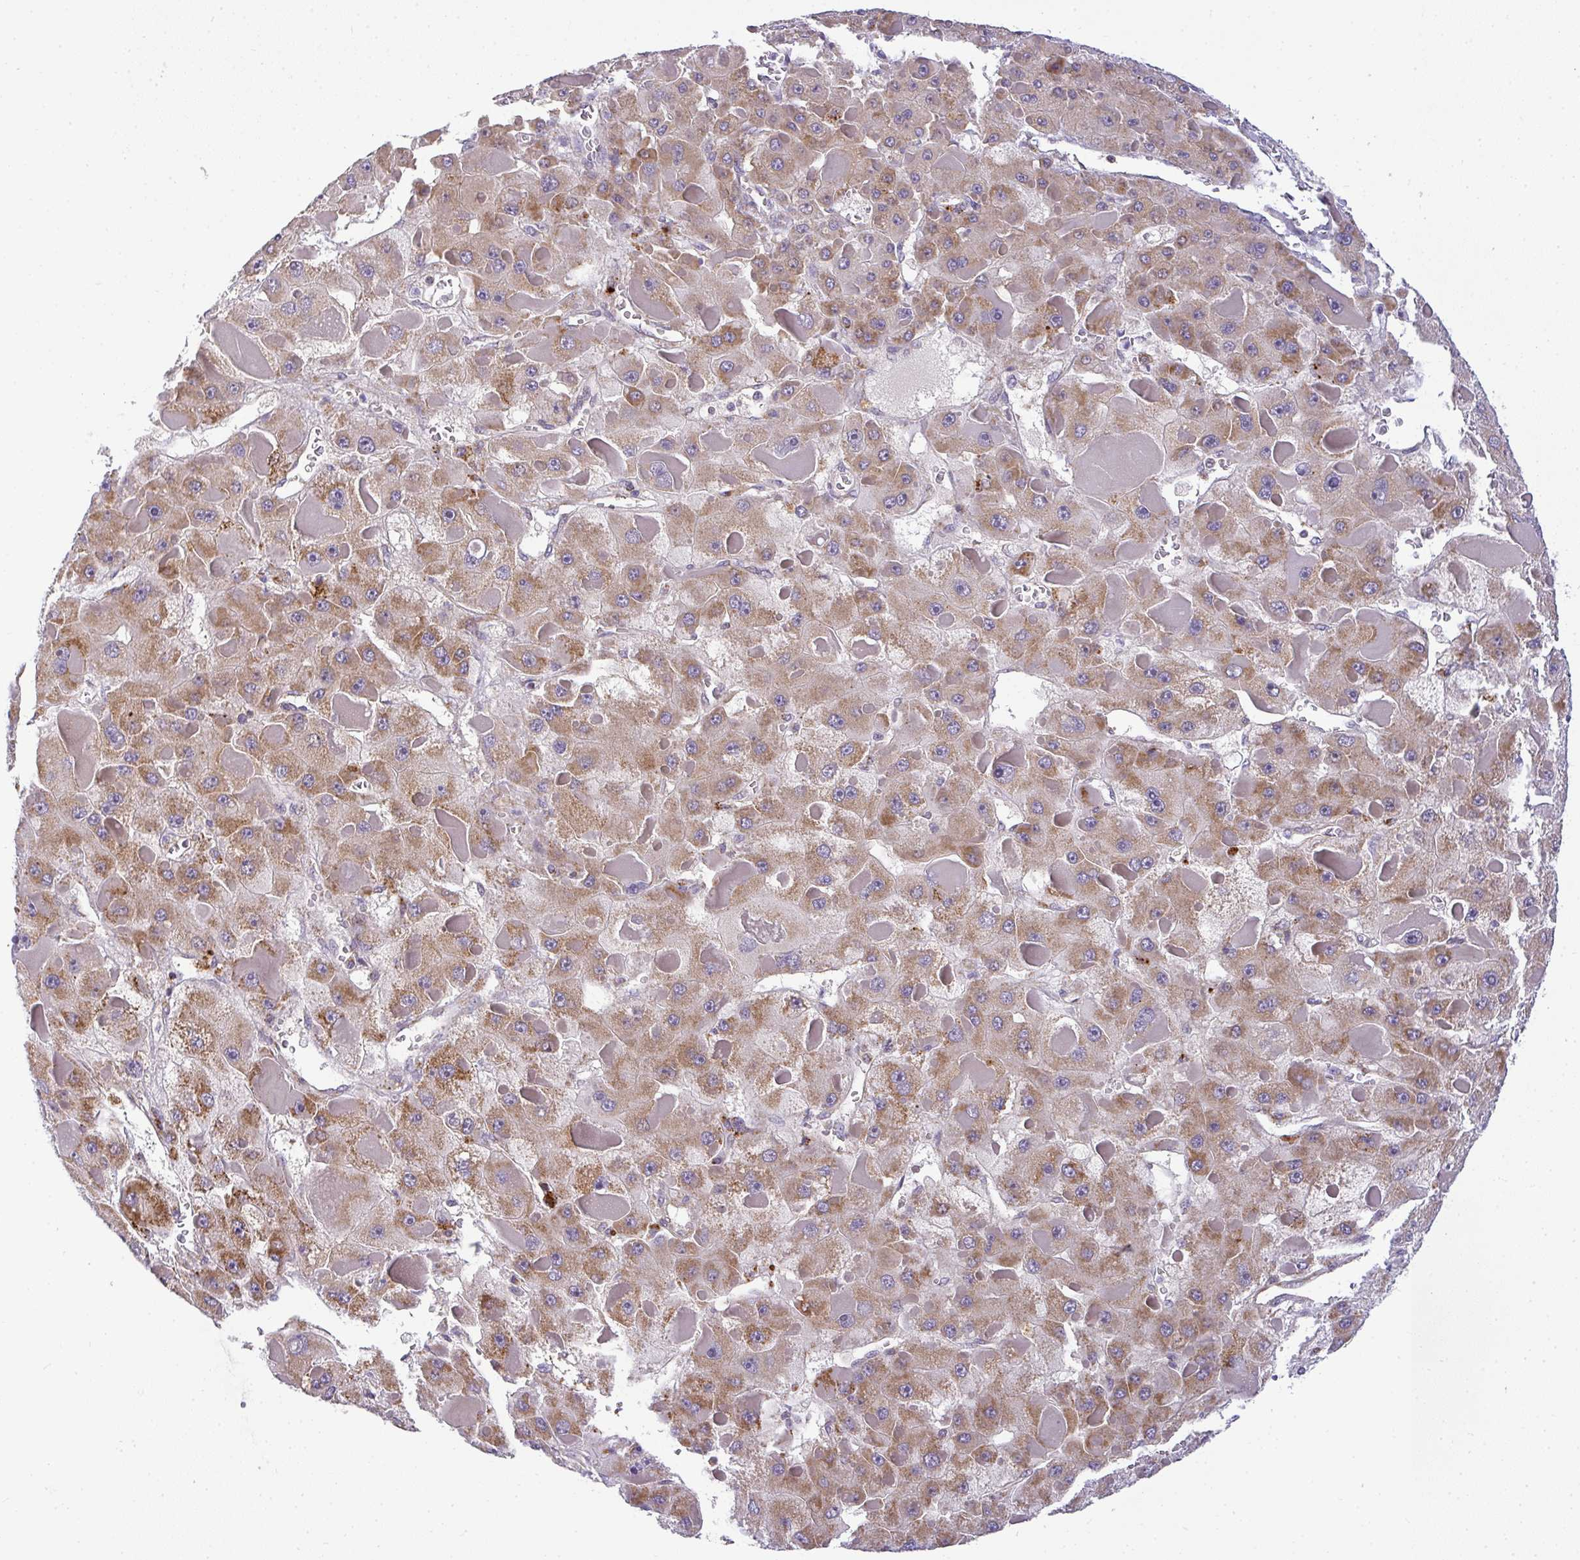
{"staining": {"intensity": "strong", "quantity": ">75%", "location": "cytoplasmic/membranous"}, "tissue": "liver cancer", "cell_type": "Tumor cells", "image_type": "cancer", "snomed": [{"axis": "morphology", "description": "Carcinoma, Hepatocellular, NOS"}, {"axis": "topography", "description": "Liver"}], "caption": "IHC image of human liver cancer (hepatocellular carcinoma) stained for a protein (brown), which reveals high levels of strong cytoplasmic/membranous positivity in approximately >75% of tumor cells.", "gene": "SRRM4", "patient": {"sex": "female", "age": 73}}